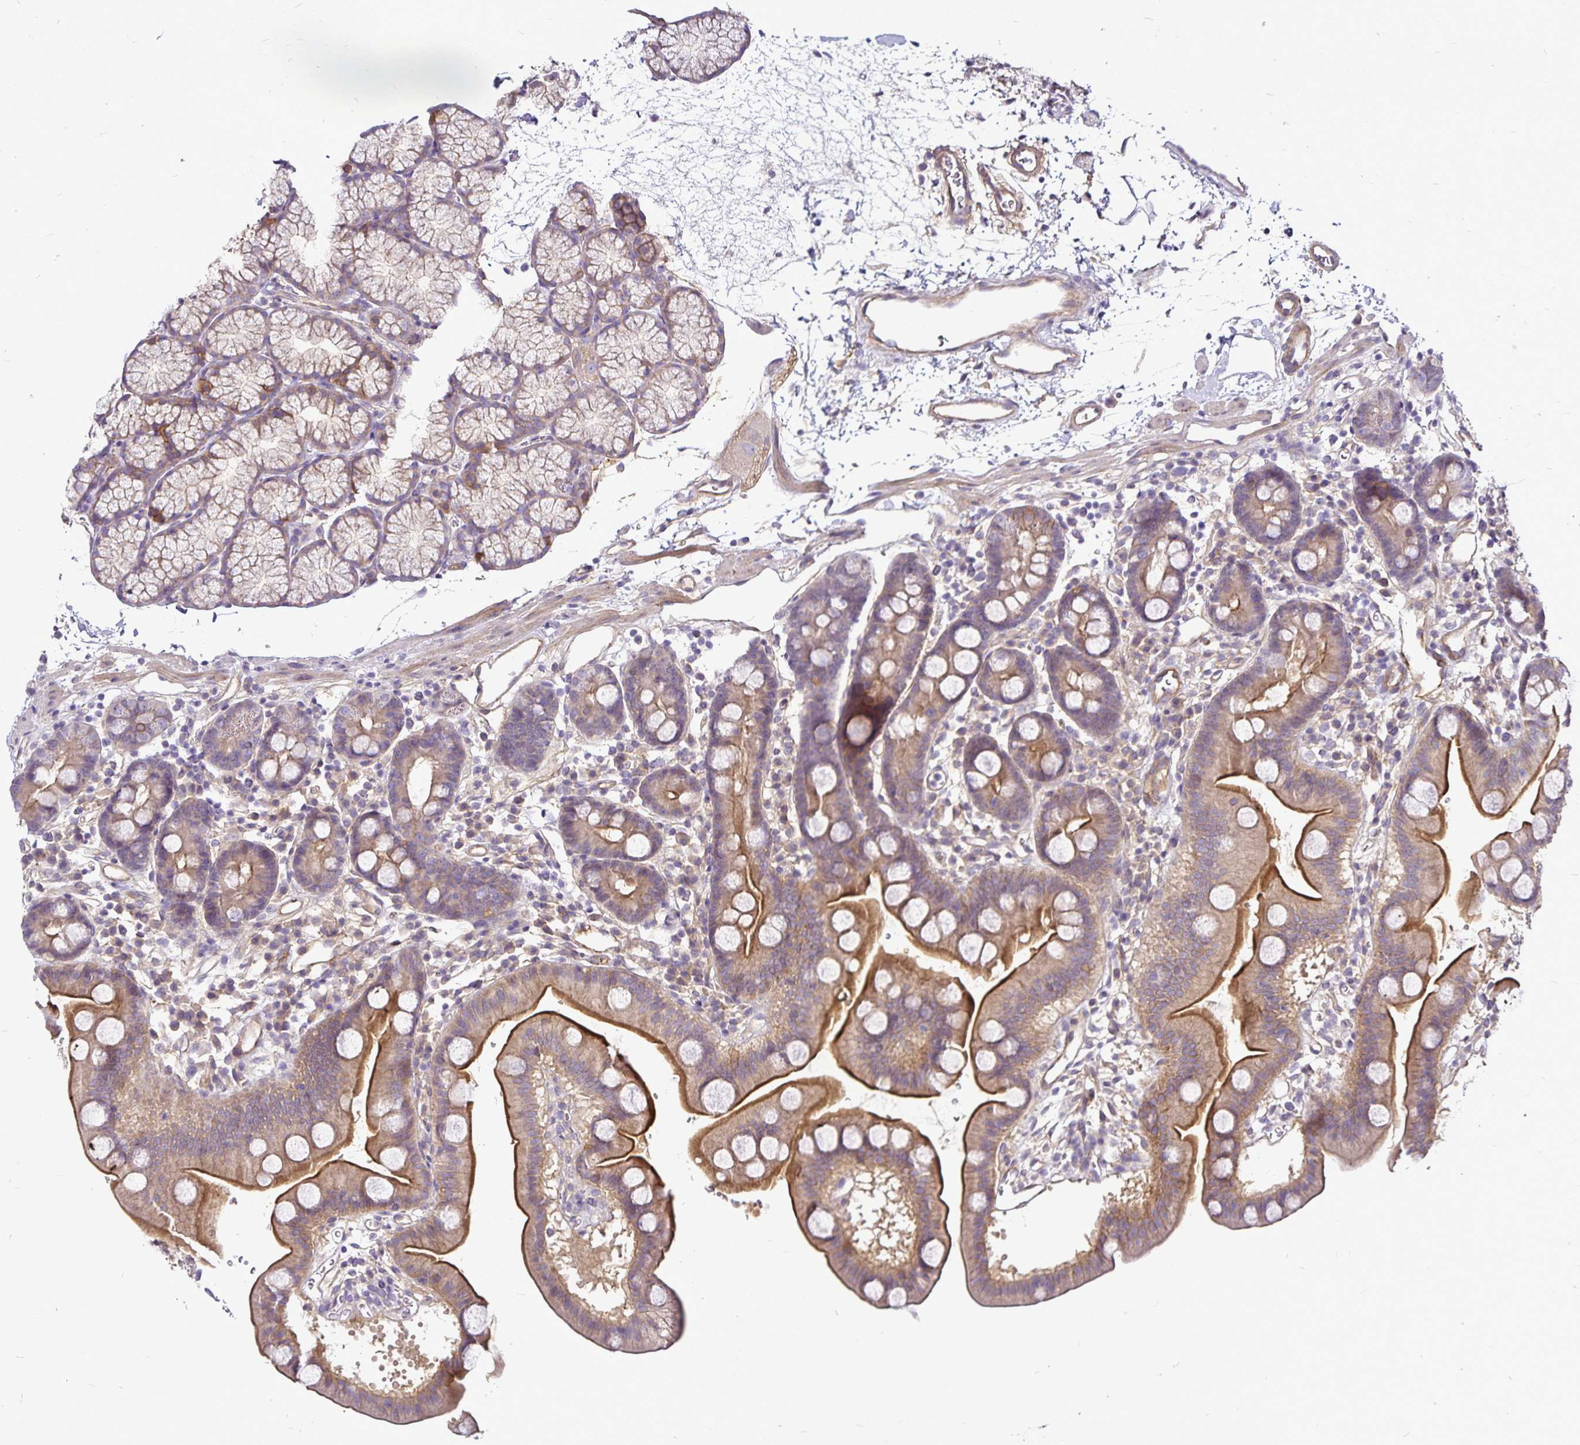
{"staining": {"intensity": "strong", "quantity": "25%-75%", "location": "cytoplasmic/membranous"}, "tissue": "duodenum", "cell_type": "Glandular cells", "image_type": "normal", "snomed": [{"axis": "morphology", "description": "Normal tissue, NOS"}, {"axis": "topography", "description": "Duodenum"}], "caption": "Immunohistochemical staining of unremarkable human duodenum demonstrates 25%-75% levels of strong cytoplasmic/membranous protein staining in about 25%-75% of glandular cells.", "gene": "GNG12", "patient": {"sex": "male", "age": 59}}